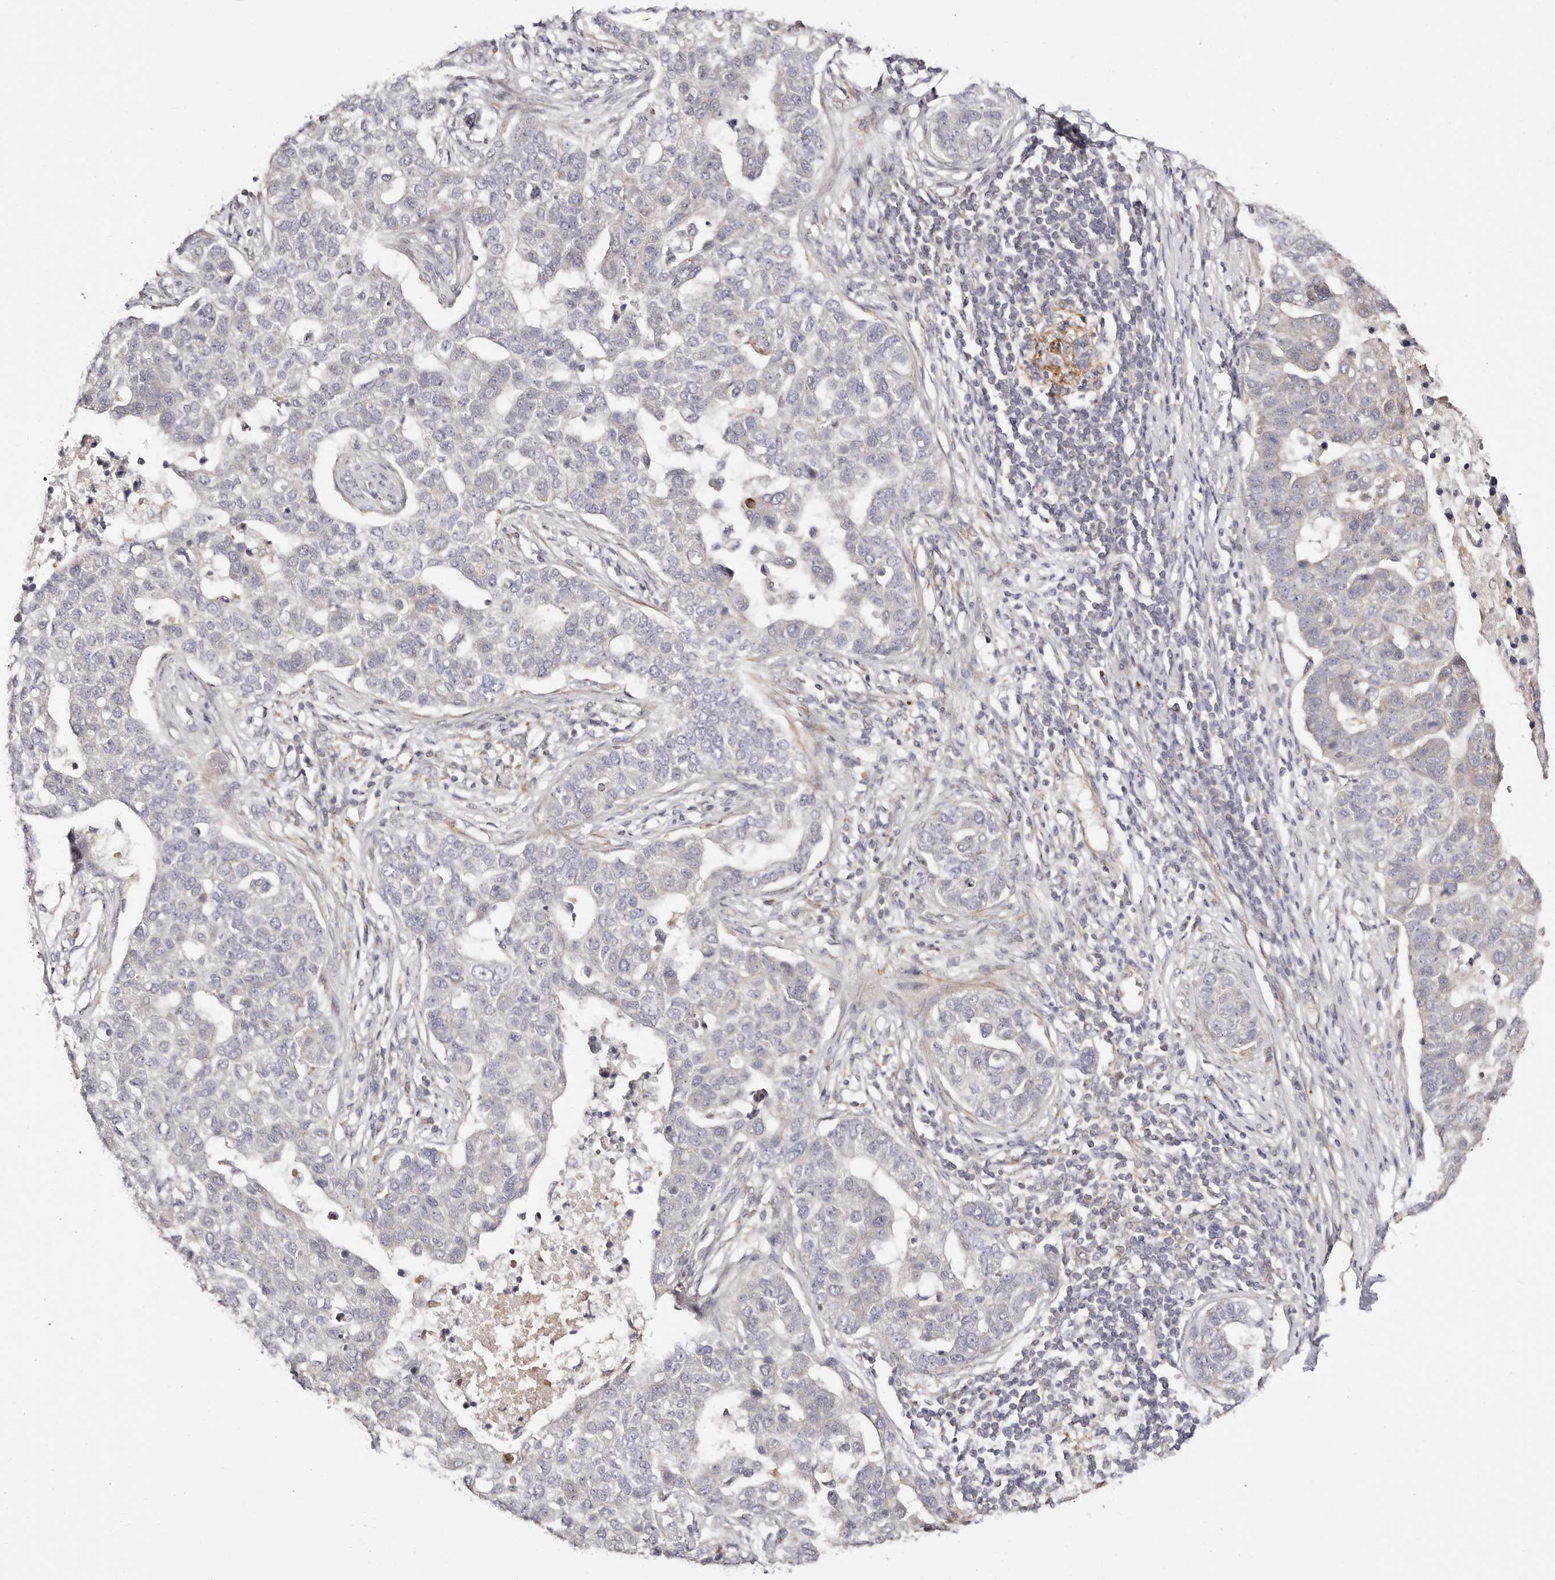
{"staining": {"intensity": "weak", "quantity": "<25%", "location": "cytoplasmic/membranous"}, "tissue": "pancreatic cancer", "cell_type": "Tumor cells", "image_type": "cancer", "snomed": [{"axis": "morphology", "description": "Adenocarcinoma, NOS"}, {"axis": "topography", "description": "Pancreas"}], "caption": "This is a photomicrograph of immunohistochemistry staining of adenocarcinoma (pancreatic), which shows no staining in tumor cells.", "gene": "MAPK1", "patient": {"sex": "female", "age": 61}}